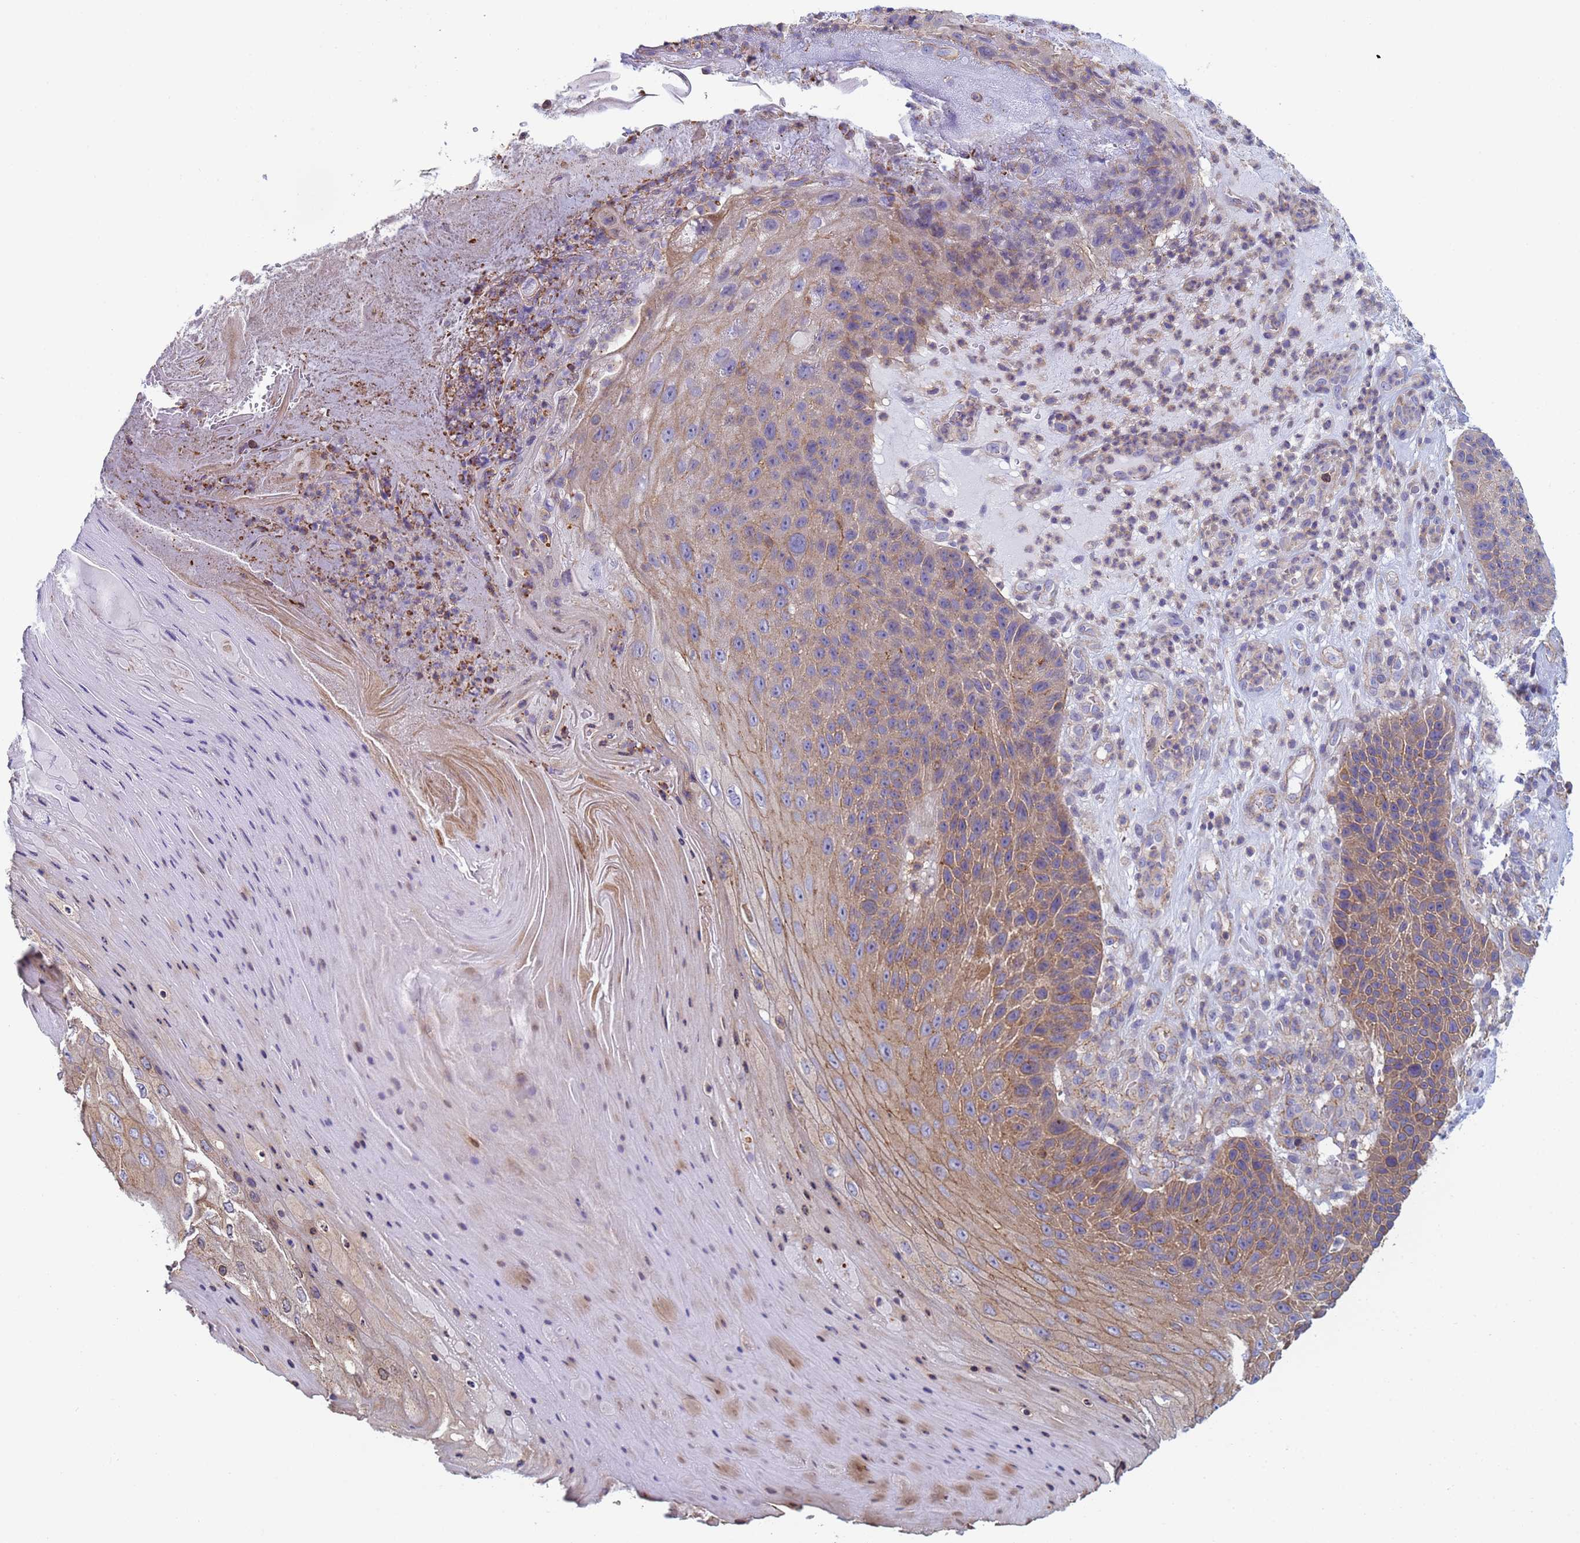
{"staining": {"intensity": "moderate", "quantity": "25%-75%", "location": "cytoplasmic/membranous"}, "tissue": "skin cancer", "cell_type": "Tumor cells", "image_type": "cancer", "snomed": [{"axis": "morphology", "description": "Squamous cell carcinoma, NOS"}, {"axis": "topography", "description": "Skin"}], "caption": "This micrograph exhibits skin squamous cell carcinoma stained with IHC to label a protein in brown. The cytoplasmic/membranous of tumor cells show moderate positivity for the protein. Nuclei are counter-stained blue.", "gene": "ZNG1B", "patient": {"sex": "female", "age": 88}}